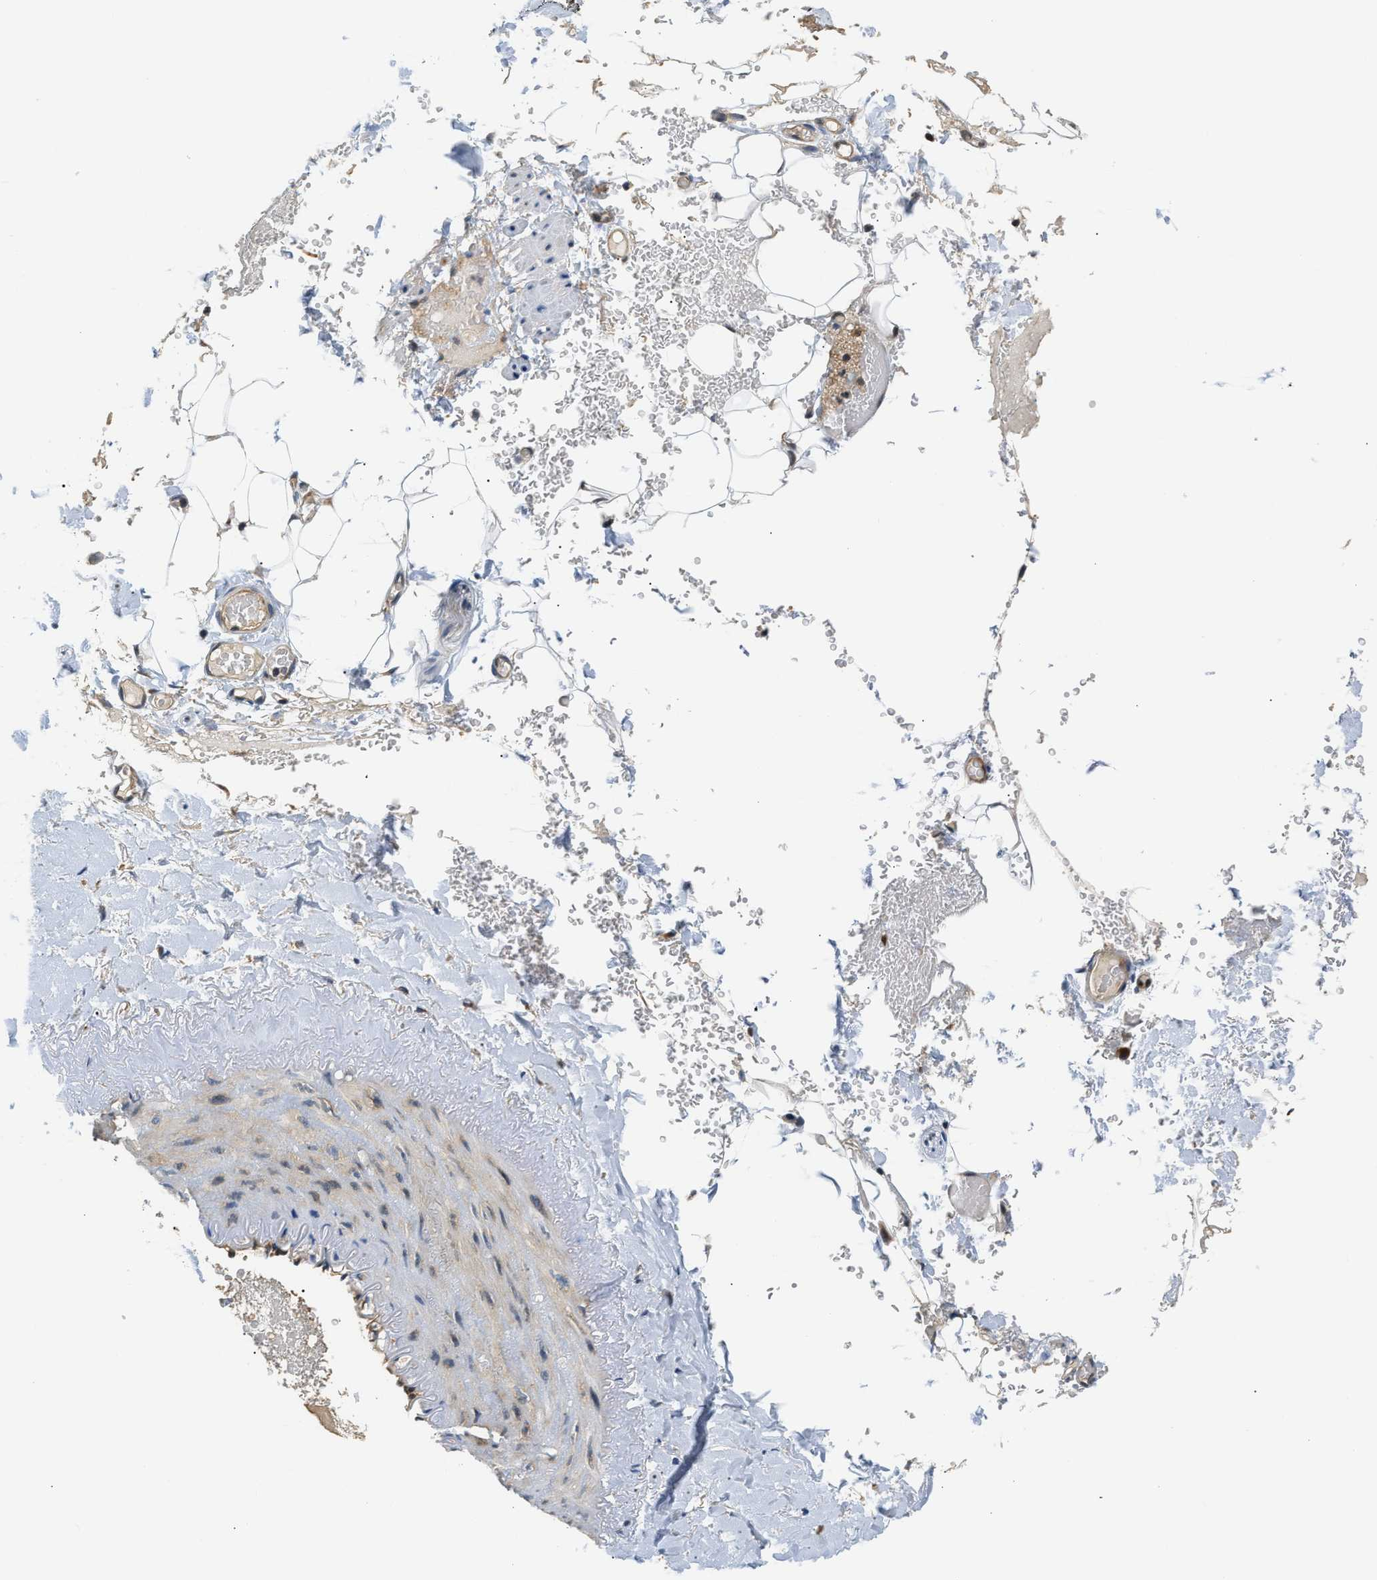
{"staining": {"intensity": "negative", "quantity": "none", "location": "none"}, "tissue": "adipose tissue", "cell_type": "Adipocytes", "image_type": "normal", "snomed": [{"axis": "morphology", "description": "Normal tissue, NOS"}, {"axis": "topography", "description": "Peripheral nerve tissue"}], "caption": "Adipocytes are negative for brown protein staining in benign adipose tissue.", "gene": "TNIP2", "patient": {"sex": "male", "age": 70}}